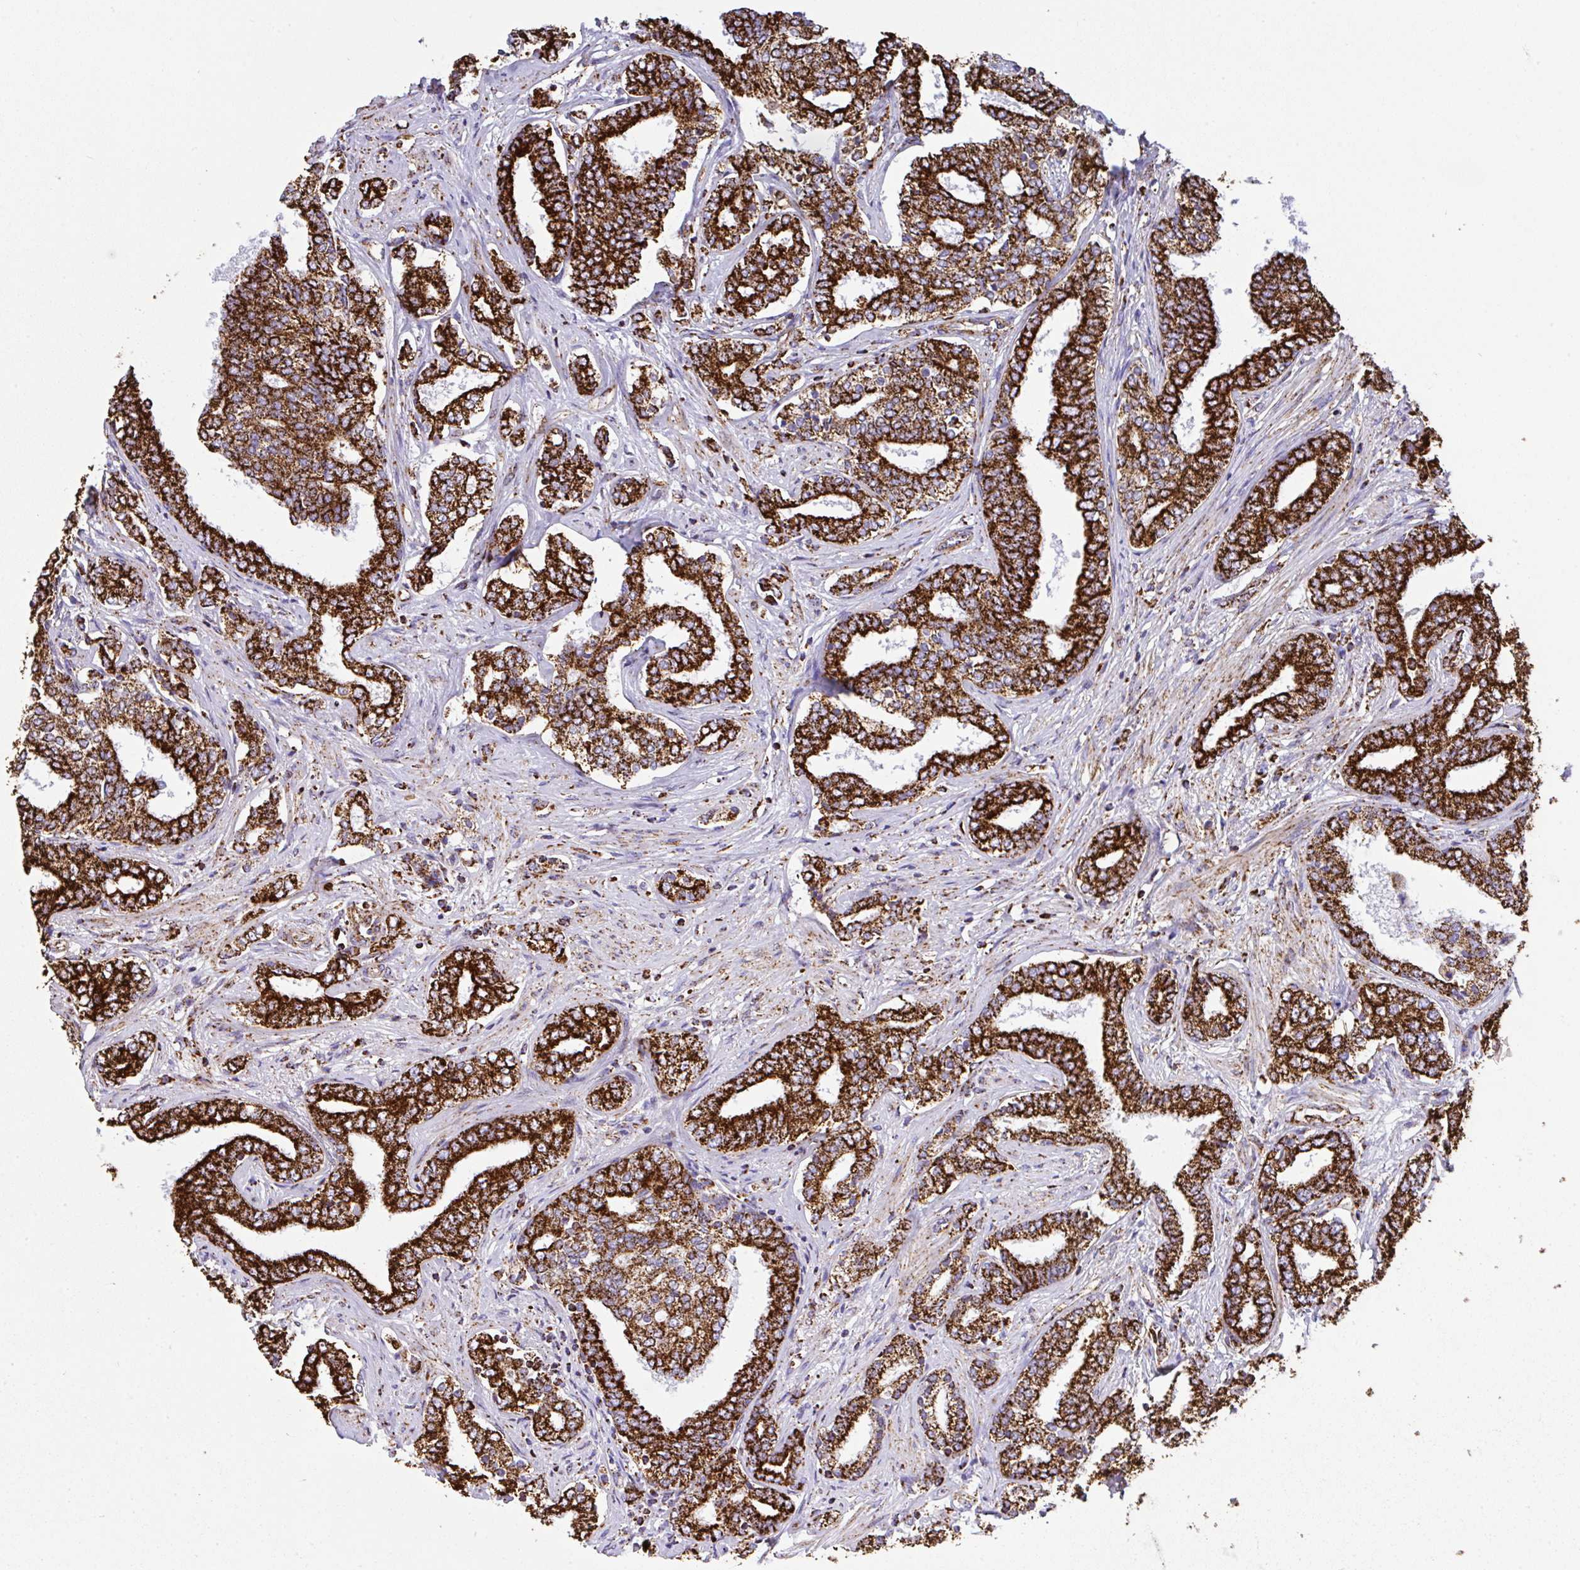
{"staining": {"intensity": "strong", "quantity": ">75%", "location": "cytoplasmic/membranous"}, "tissue": "prostate cancer", "cell_type": "Tumor cells", "image_type": "cancer", "snomed": [{"axis": "morphology", "description": "Adenocarcinoma, High grade"}, {"axis": "topography", "description": "Prostate"}], "caption": "Immunohistochemical staining of human prostate cancer demonstrates high levels of strong cytoplasmic/membranous protein expression in approximately >75% of tumor cells.", "gene": "ANKRD33B", "patient": {"sex": "male", "age": 72}}